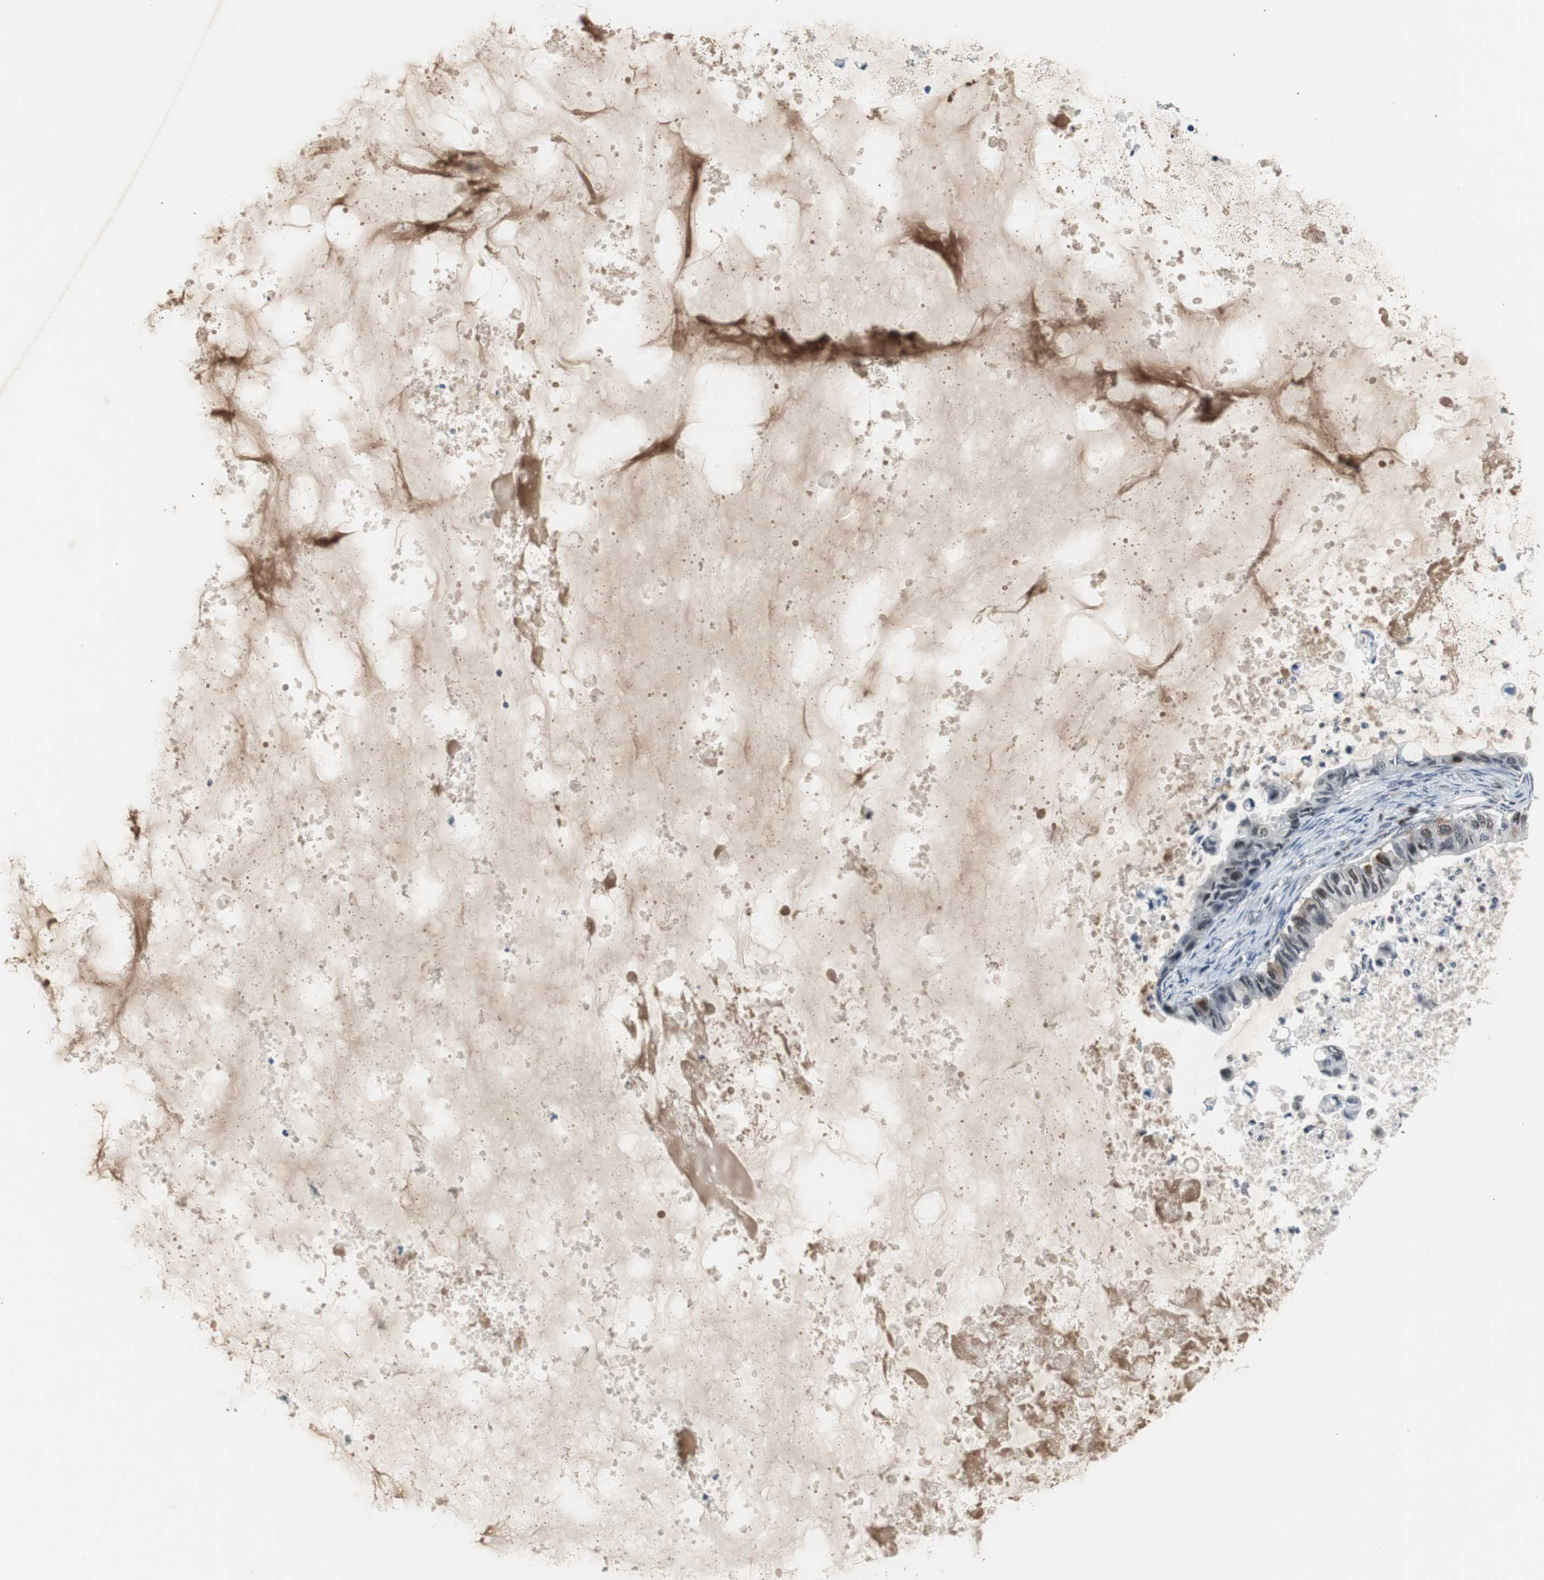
{"staining": {"intensity": "weak", "quantity": "25%-75%", "location": "cytoplasmic/membranous,nuclear"}, "tissue": "ovarian cancer", "cell_type": "Tumor cells", "image_type": "cancer", "snomed": [{"axis": "morphology", "description": "Cystadenocarcinoma, mucinous, NOS"}, {"axis": "topography", "description": "Ovary"}], "caption": "The micrograph displays staining of mucinous cystadenocarcinoma (ovarian), revealing weak cytoplasmic/membranous and nuclear protein positivity (brown color) within tumor cells.", "gene": "MPG", "patient": {"sex": "female", "age": 80}}